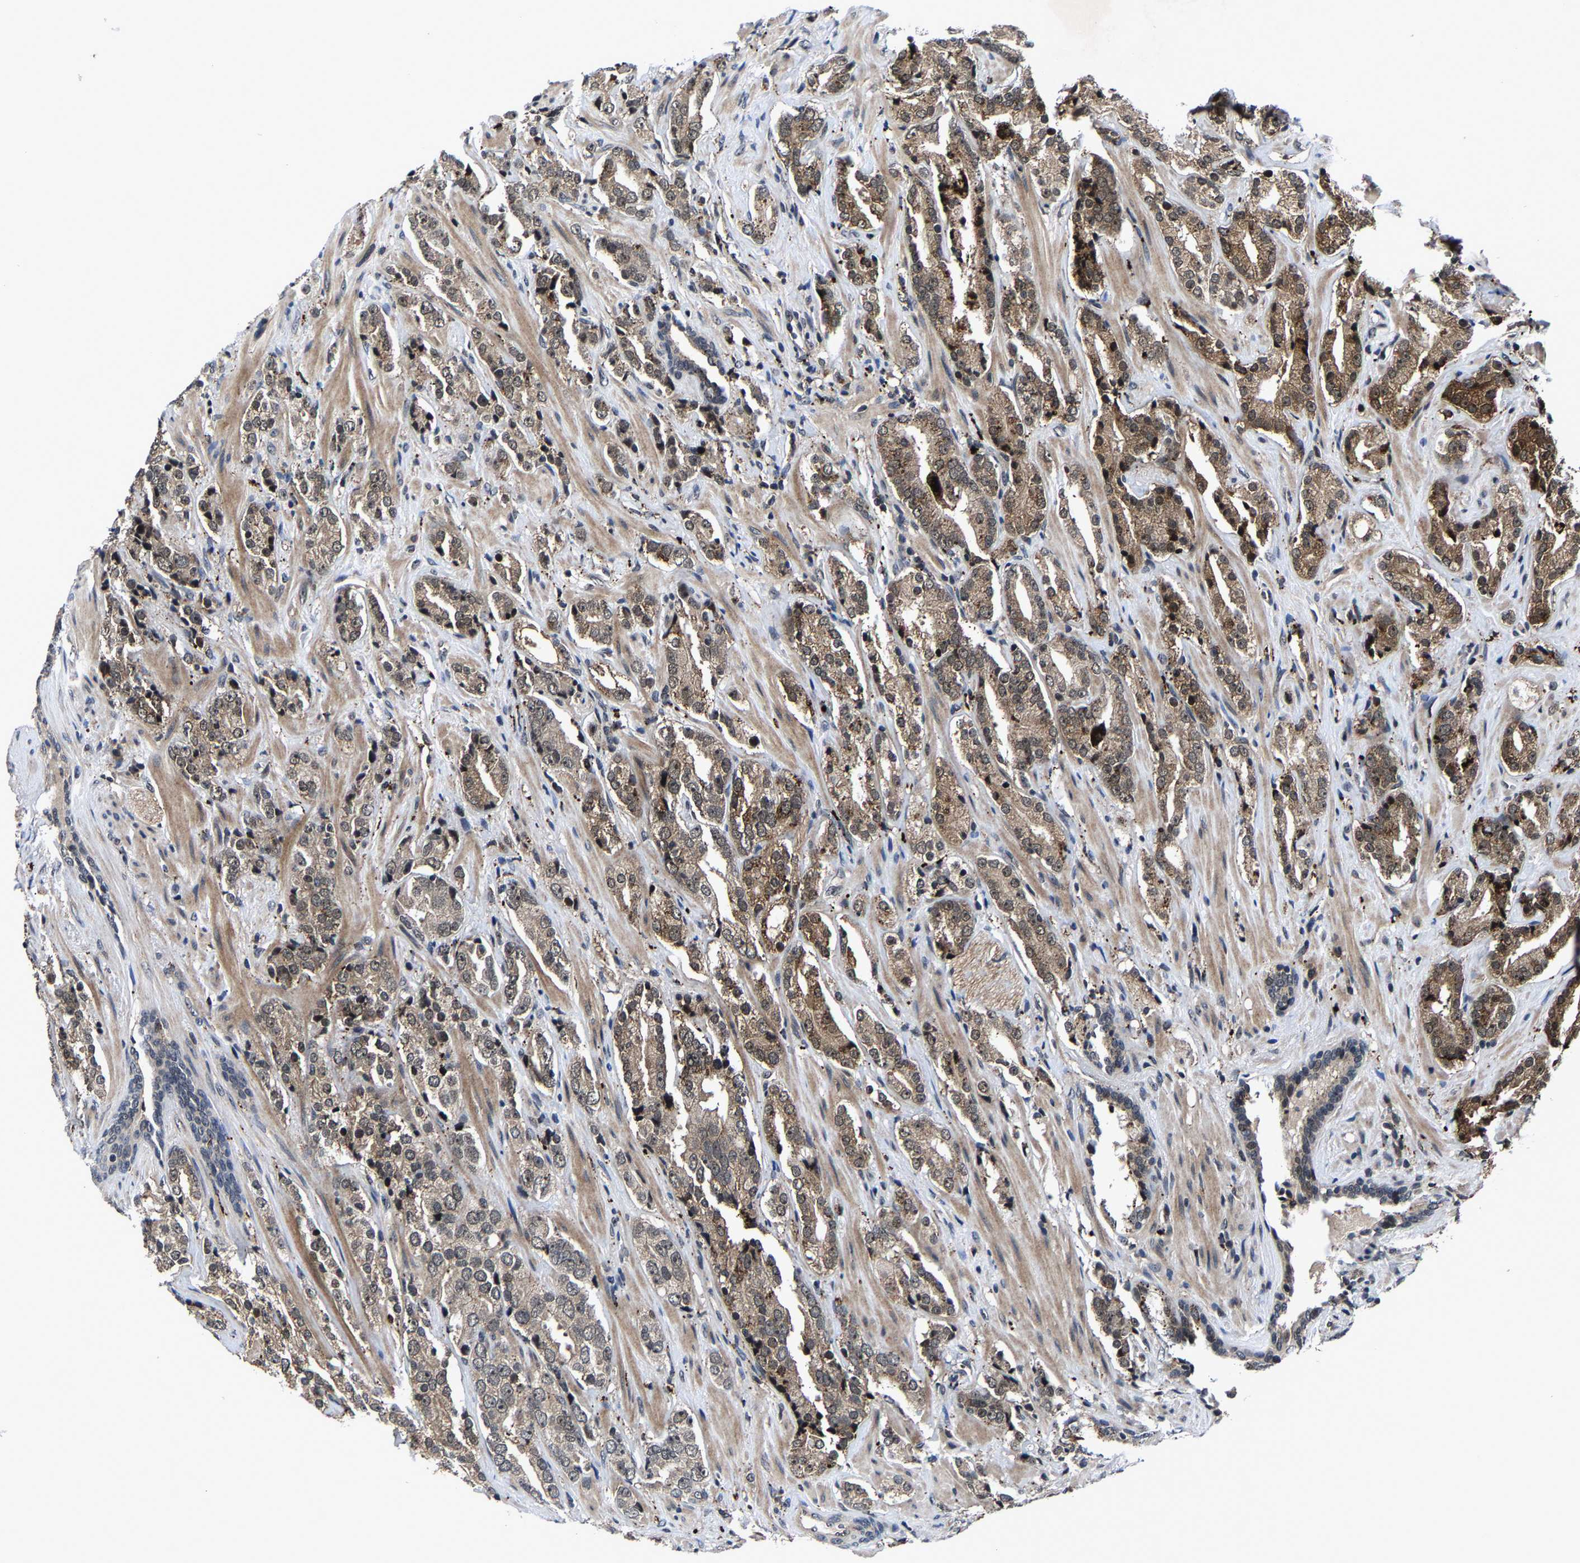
{"staining": {"intensity": "moderate", "quantity": ">75%", "location": "cytoplasmic/membranous"}, "tissue": "prostate cancer", "cell_type": "Tumor cells", "image_type": "cancer", "snomed": [{"axis": "morphology", "description": "Adenocarcinoma, High grade"}, {"axis": "topography", "description": "Prostate"}], "caption": "DAB immunohistochemical staining of high-grade adenocarcinoma (prostate) displays moderate cytoplasmic/membranous protein positivity in approximately >75% of tumor cells.", "gene": "ZCCHC7", "patient": {"sex": "male", "age": 71}}